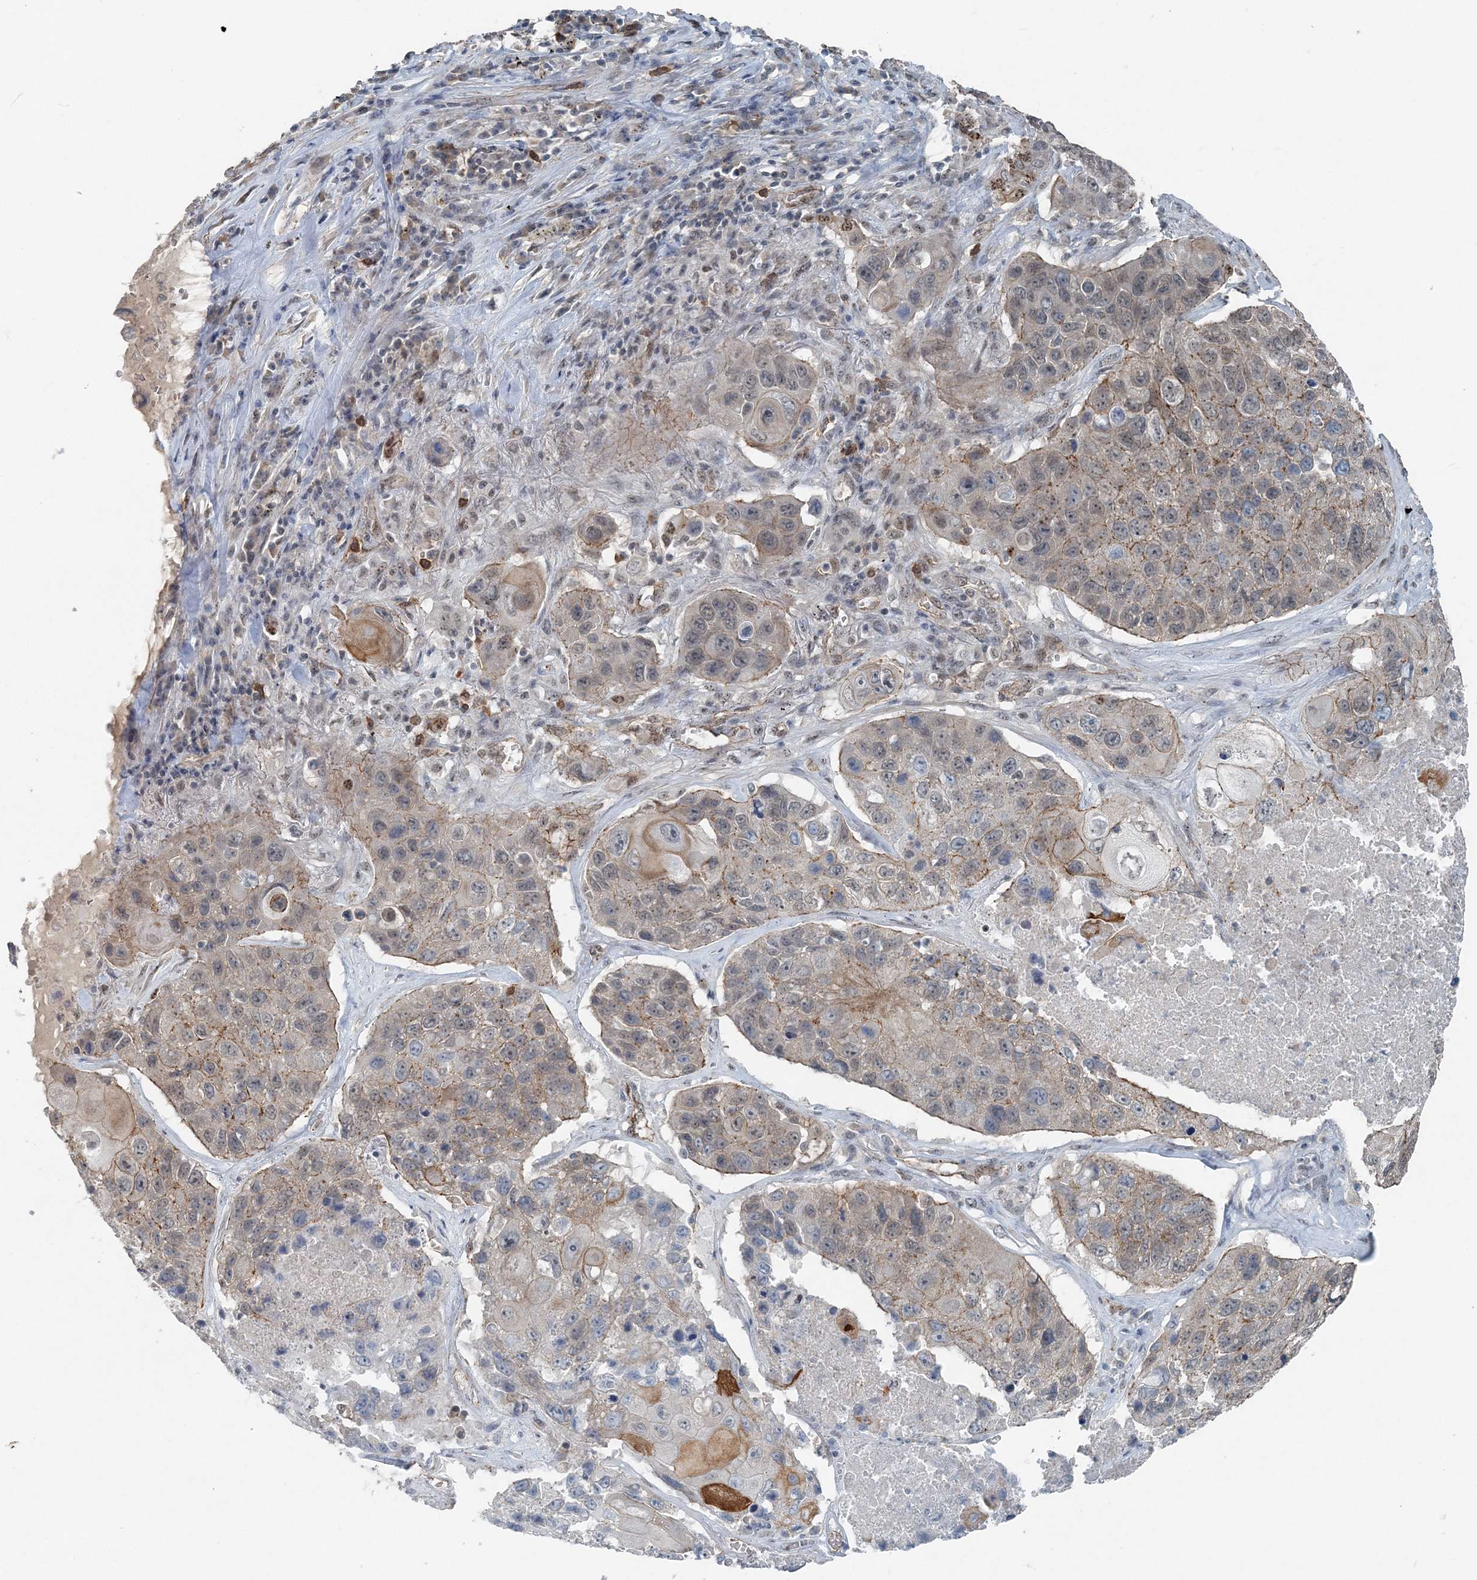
{"staining": {"intensity": "weak", "quantity": "<25%", "location": "cytoplasmic/membranous"}, "tissue": "lung cancer", "cell_type": "Tumor cells", "image_type": "cancer", "snomed": [{"axis": "morphology", "description": "Squamous cell carcinoma, NOS"}, {"axis": "topography", "description": "Lung"}], "caption": "There is no significant expression in tumor cells of lung squamous cell carcinoma.", "gene": "VSIG2", "patient": {"sex": "male", "age": 61}}